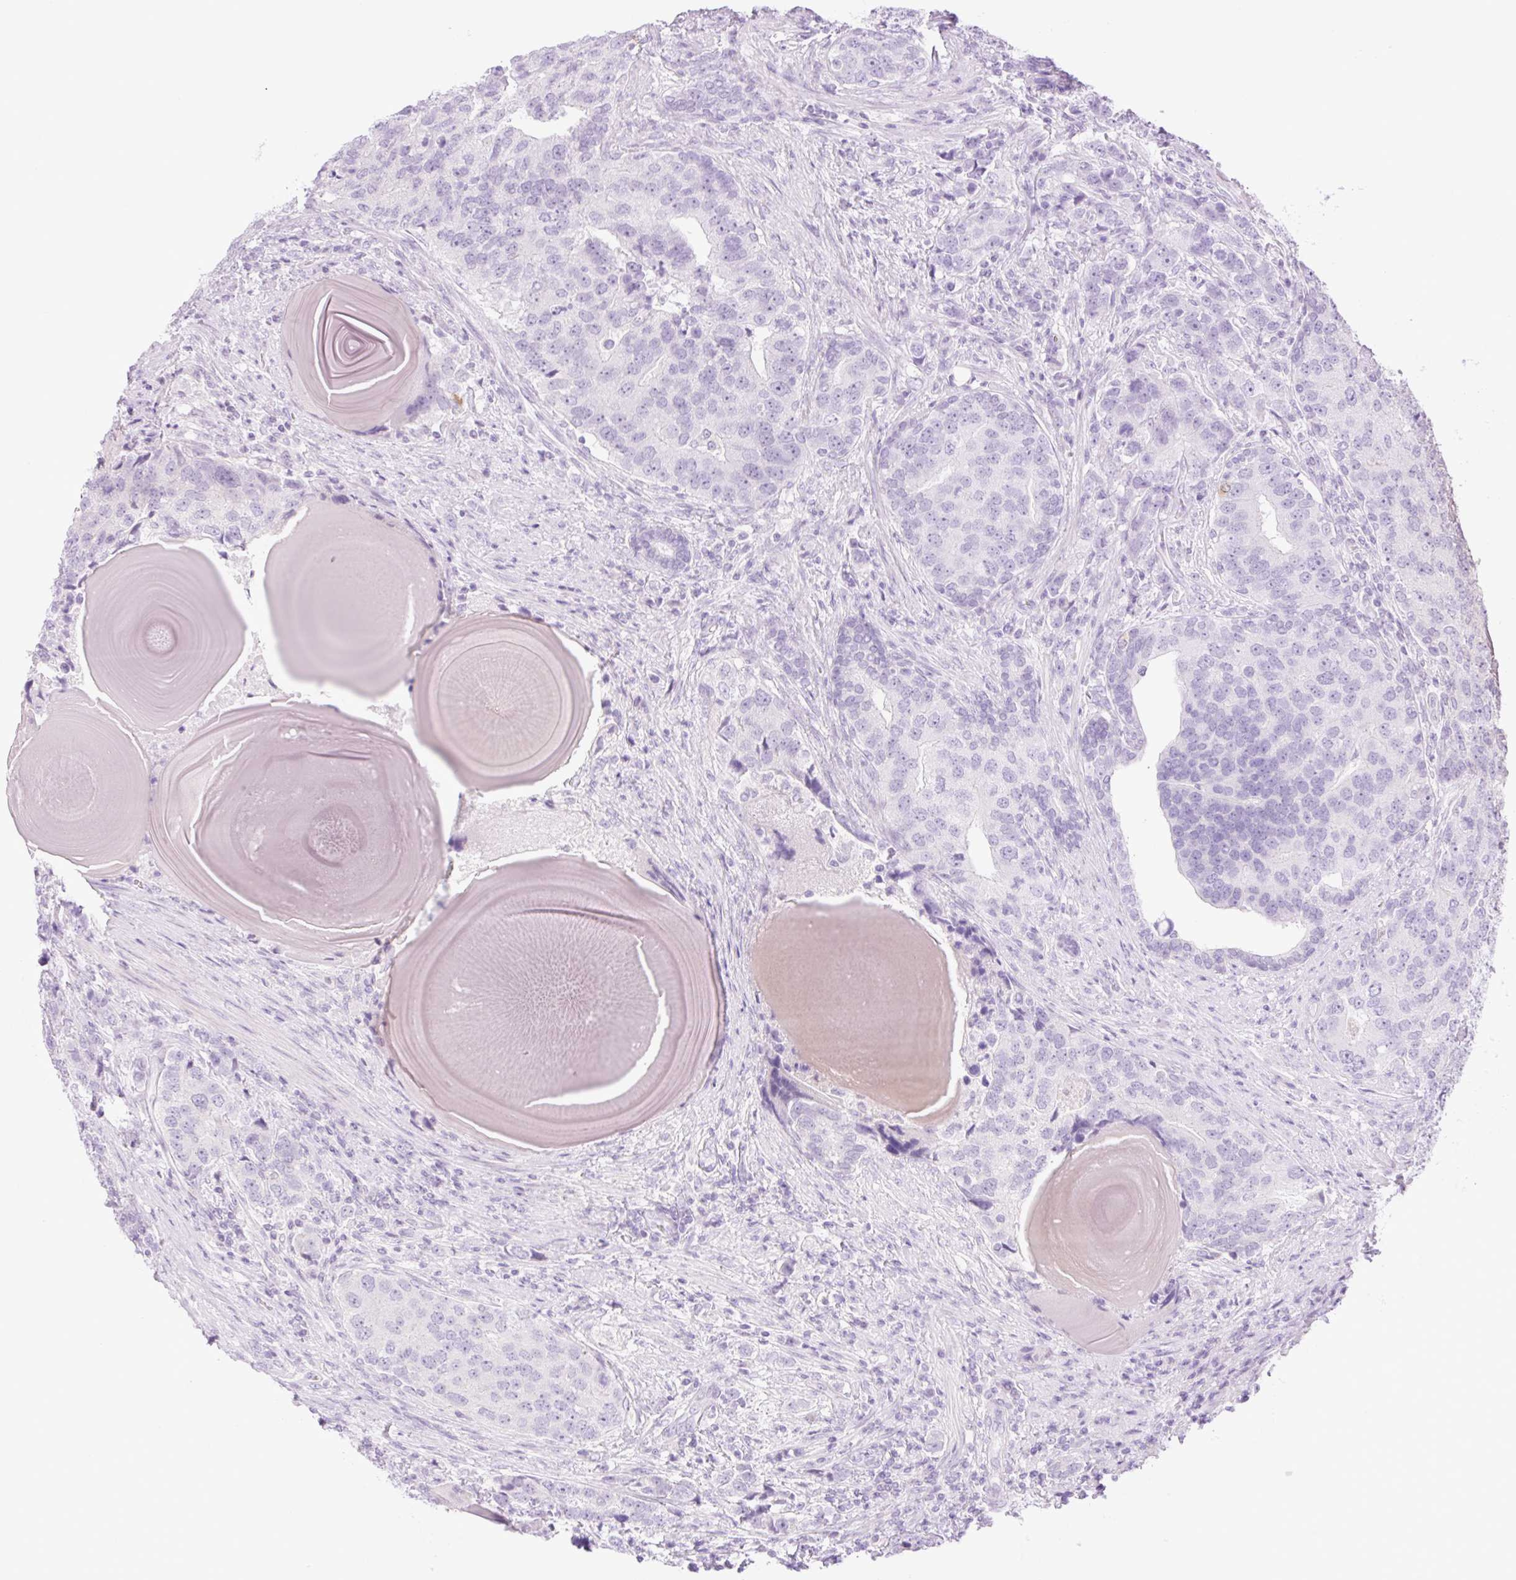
{"staining": {"intensity": "negative", "quantity": "none", "location": "none"}, "tissue": "prostate cancer", "cell_type": "Tumor cells", "image_type": "cancer", "snomed": [{"axis": "morphology", "description": "Adenocarcinoma, High grade"}, {"axis": "topography", "description": "Prostate"}], "caption": "The IHC photomicrograph has no significant positivity in tumor cells of prostate cancer (adenocarcinoma (high-grade)) tissue.", "gene": "TBX15", "patient": {"sex": "male", "age": 68}}